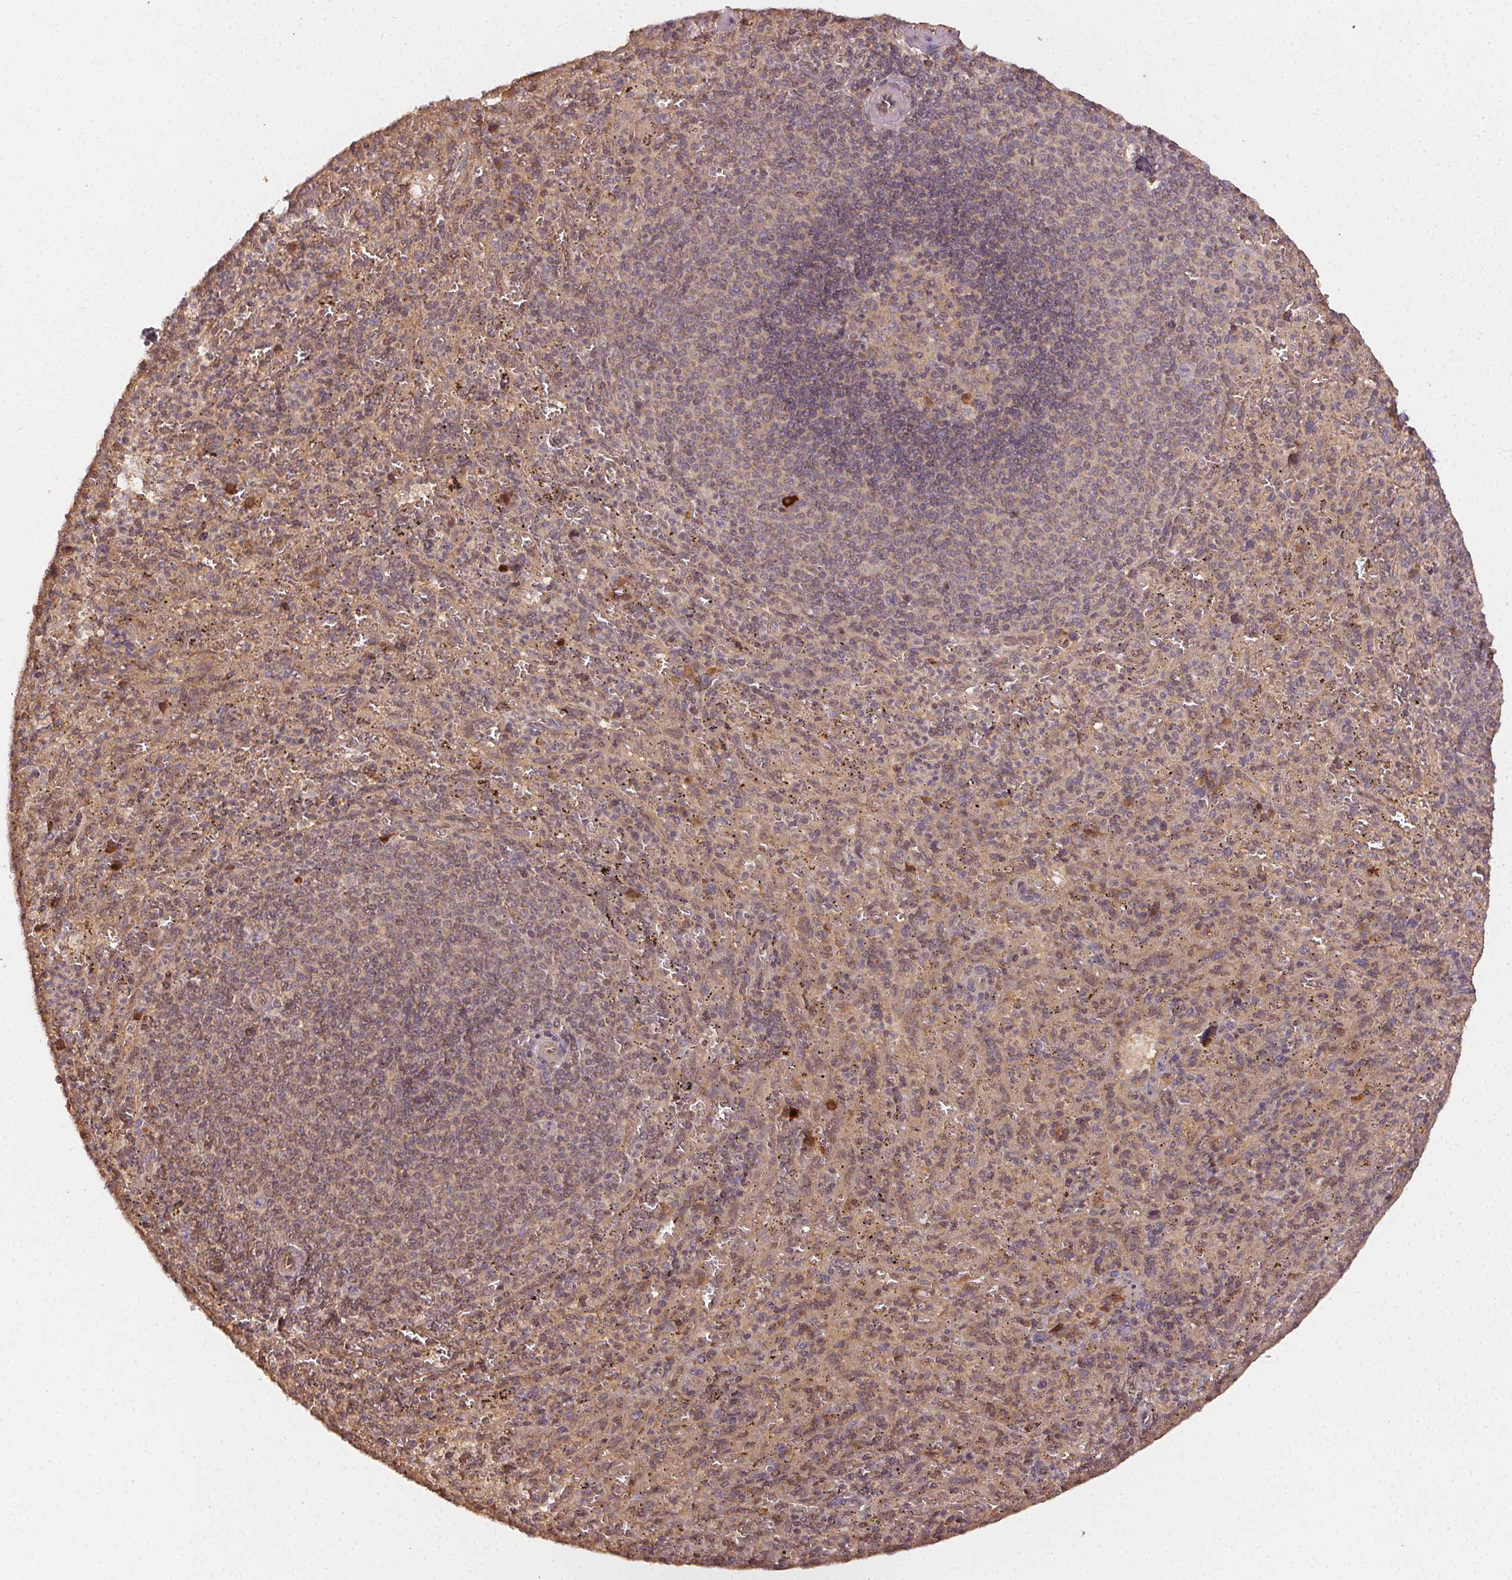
{"staining": {"intensity": "weak", "quantity": "25%-75%", "location": "cytoplasmic/membranous"}, "tissue": "spleen", "cell_type": "Cells in red pulp", "image_type": "normal", "snomed": [{"axis": "morphology", "description": "Normal tissue, NOS"}, {"axis": "topography", "description": "Spleen"}], "caption": "Unremarkable spleen was stained to show a protein in brown. There is low levels of weak cytoplasmic/membranous positivity in approximately 25%-75% of cells in red pulp. The staining was performed using DAB, with brown indicating positive protein expression. Nuclei are stained blue with hematoxylin.", "gene": "RALA", "patient": {"sex": "male", "age": 57}}